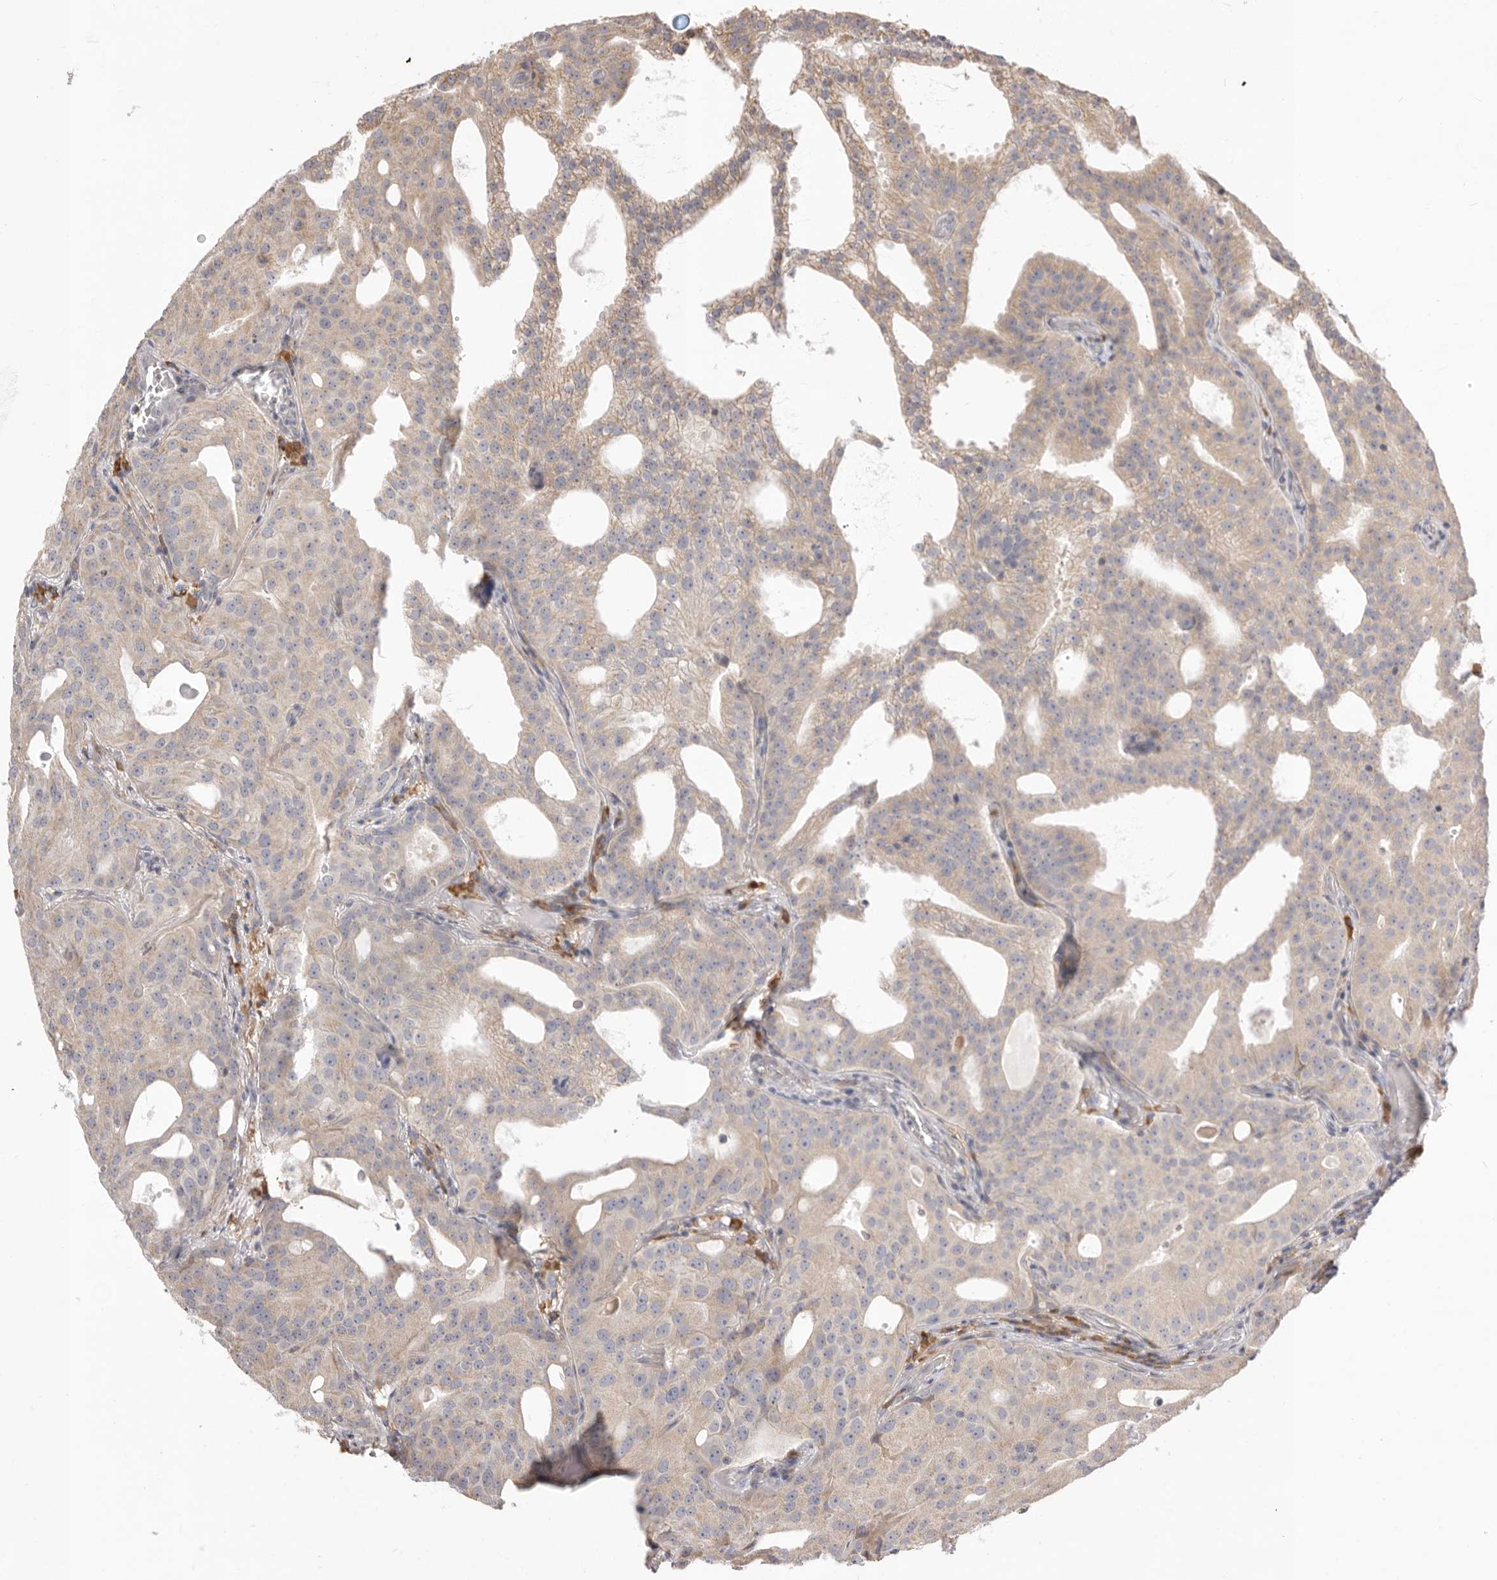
{"staining": {"intensity": "weak", "quantity": "25%-75%", "location": "cytoplasmic/membranous"}, "tissue": "prostate cancer", "cell_type": "Tumor cells", "image_type": "cancer", "snomed": [{"axis": "morphology", "description": "Adenocarcinoma, Medium grade"}, {"axis": "topography", "description": "Prostate"}], "caption": "The image demonstrates a brown stain indicating the presence of a protein in the cytoplasmic/membranous of tumor cells in prostate cancer (adenocarcinoma (medium-grade)). (DAB (3,3'-diaminobenzidine) IHC with brightfield microscopy, high magnification).", "gene": "USH1C", "patient": {"sex": "male", "age": 88}}